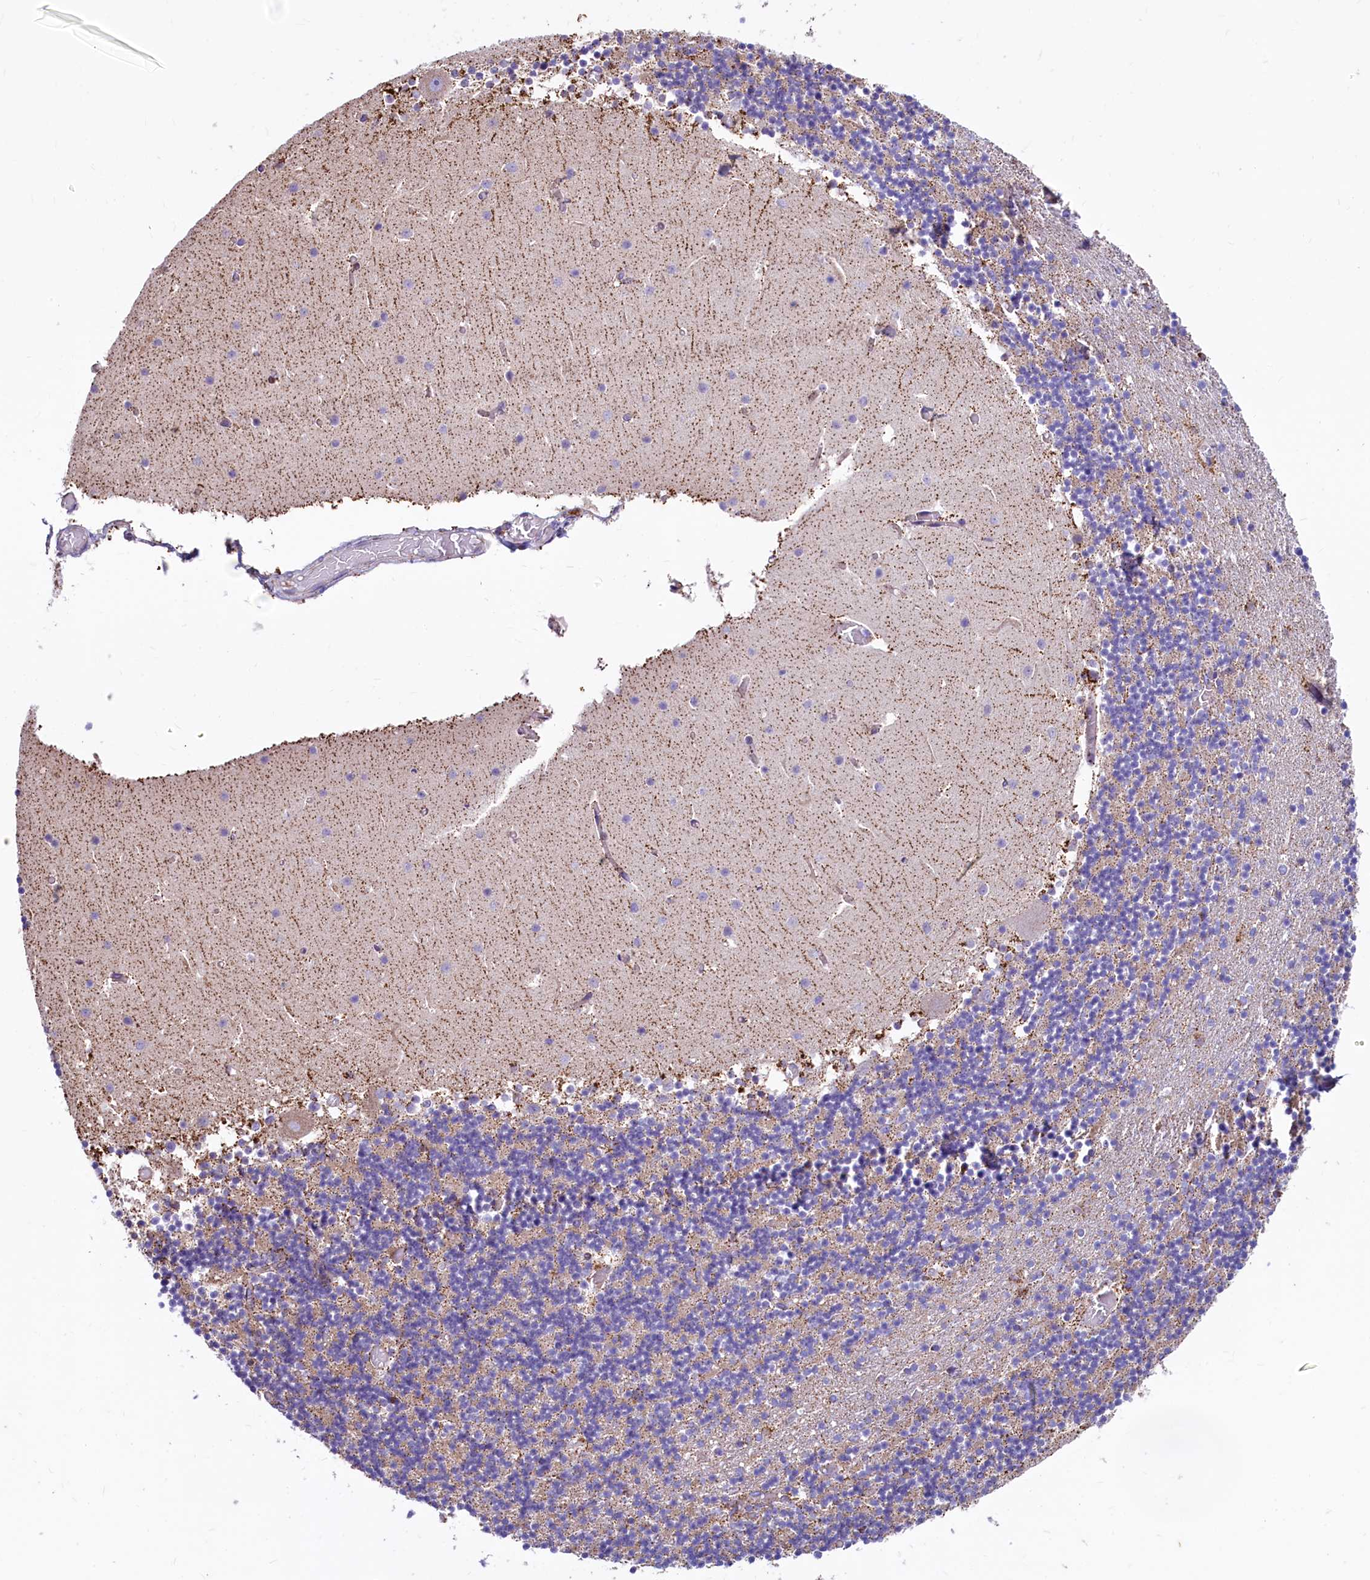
{"staining": {"intensity": "negative", "quantity": "none", "location": "none"}, "tissue": "cerebellum", "cell_type": "Cells in granular layer", "image_type": "normal", "snomed": [{"axis": "morphology", "description": "Normal tissue, NOS"}, {"axis": "topography", "description": "Cerebellum"}], "caption": "The image shows no significant expression in cells in granular layer of cerebellum. (DAB (3,3'-diaminobenzidine) immunohistochemistry visualized using brightfield microscopy, high magnification).", "gene": "VWCE", "patient": {"sex": "female", "age": 28}}